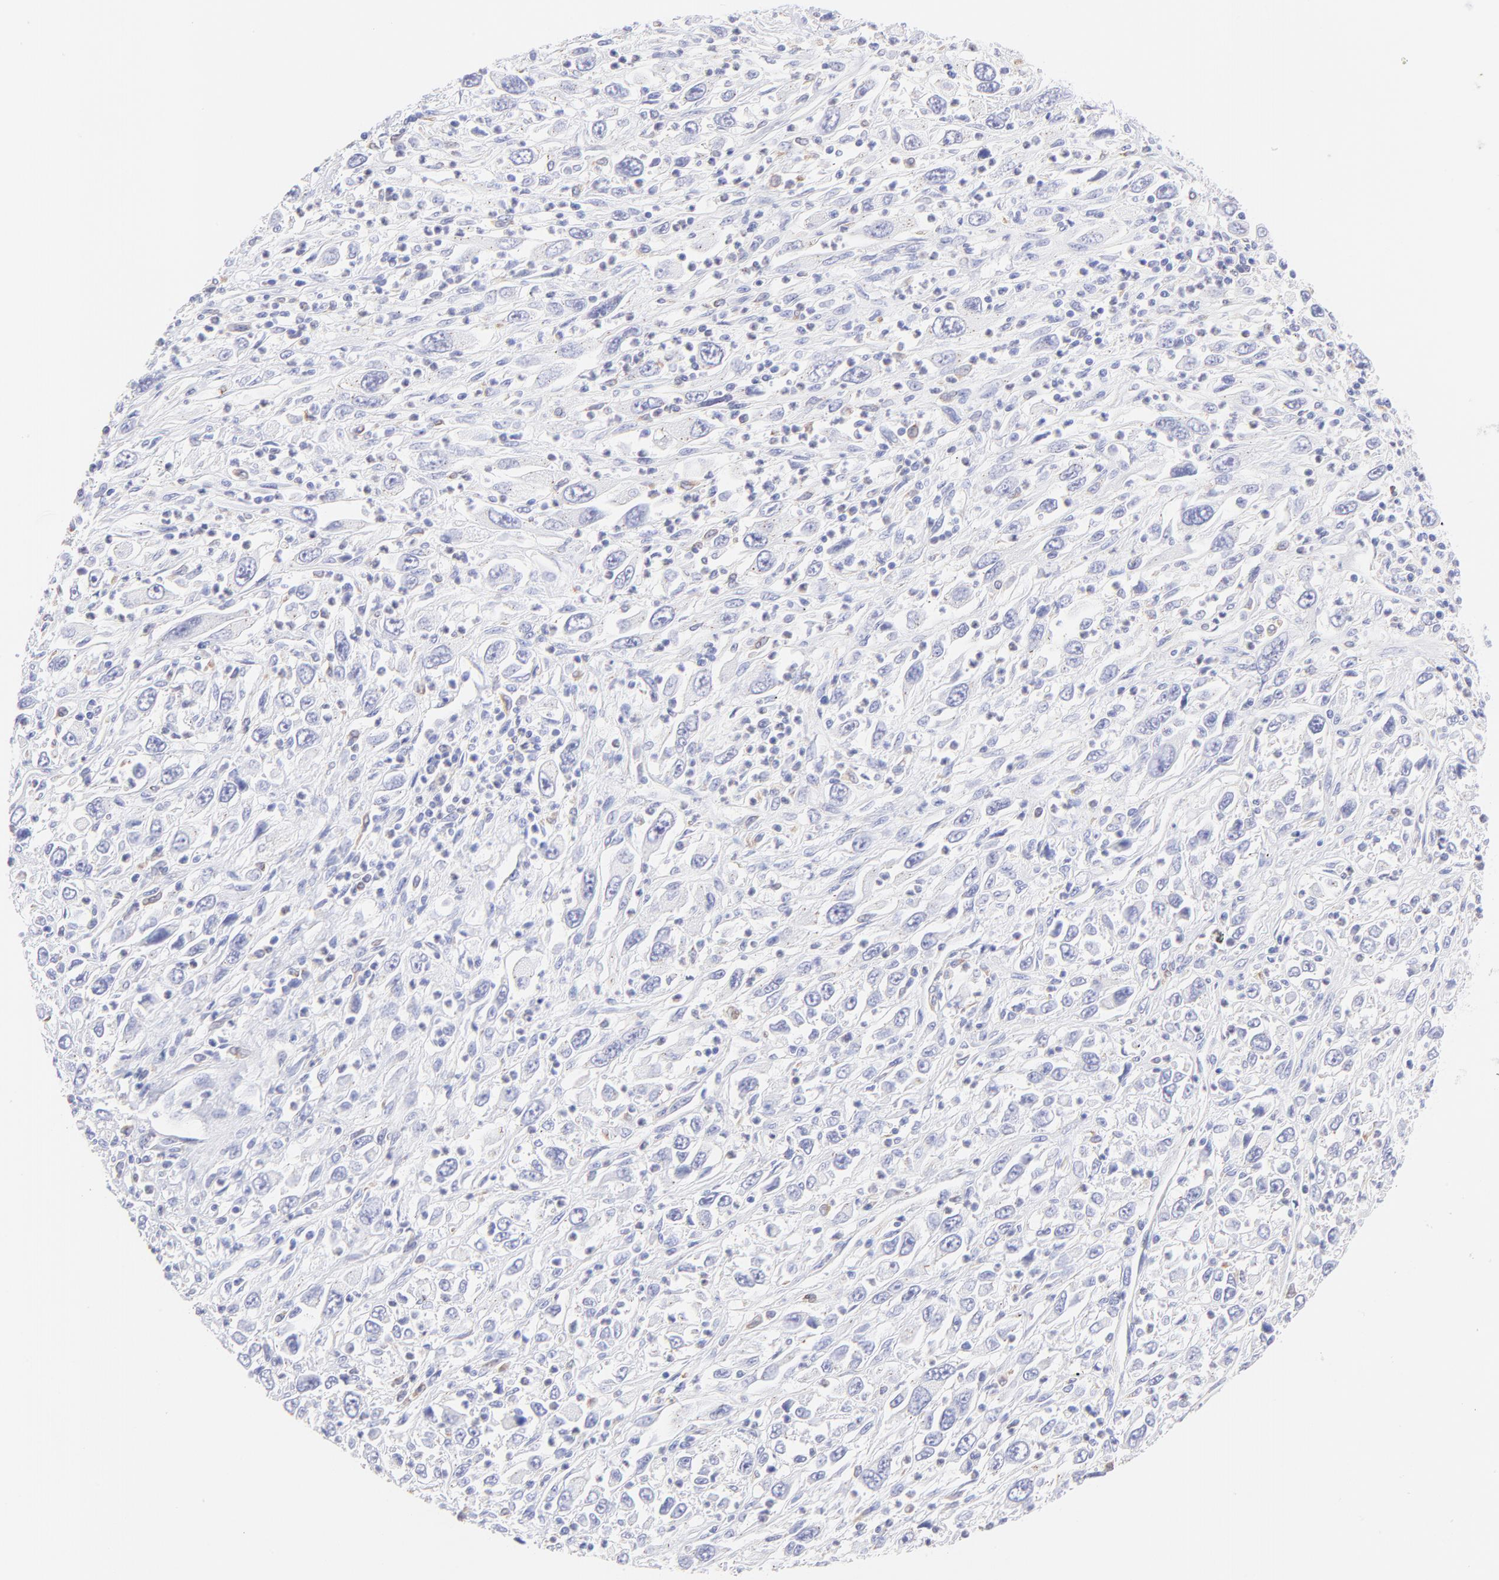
{"staining": {"intensity": "negative", "quantity": "none", "location": "none"}, "tissue": "melanoma", "cell_type": "Tumor cells", "image_type": "cancer", "snomed": [{"axis": "morphology", "description": "Malignant melanoma, Metastatic site"}, {"axis": "topography", "description": "Skin"}], "caption": "Tumor cells are negative for protein expression in human malignant melanoma (metastatic site).", "gene": "IRAG2", "patient": {"sex": "female", "age": 56}}